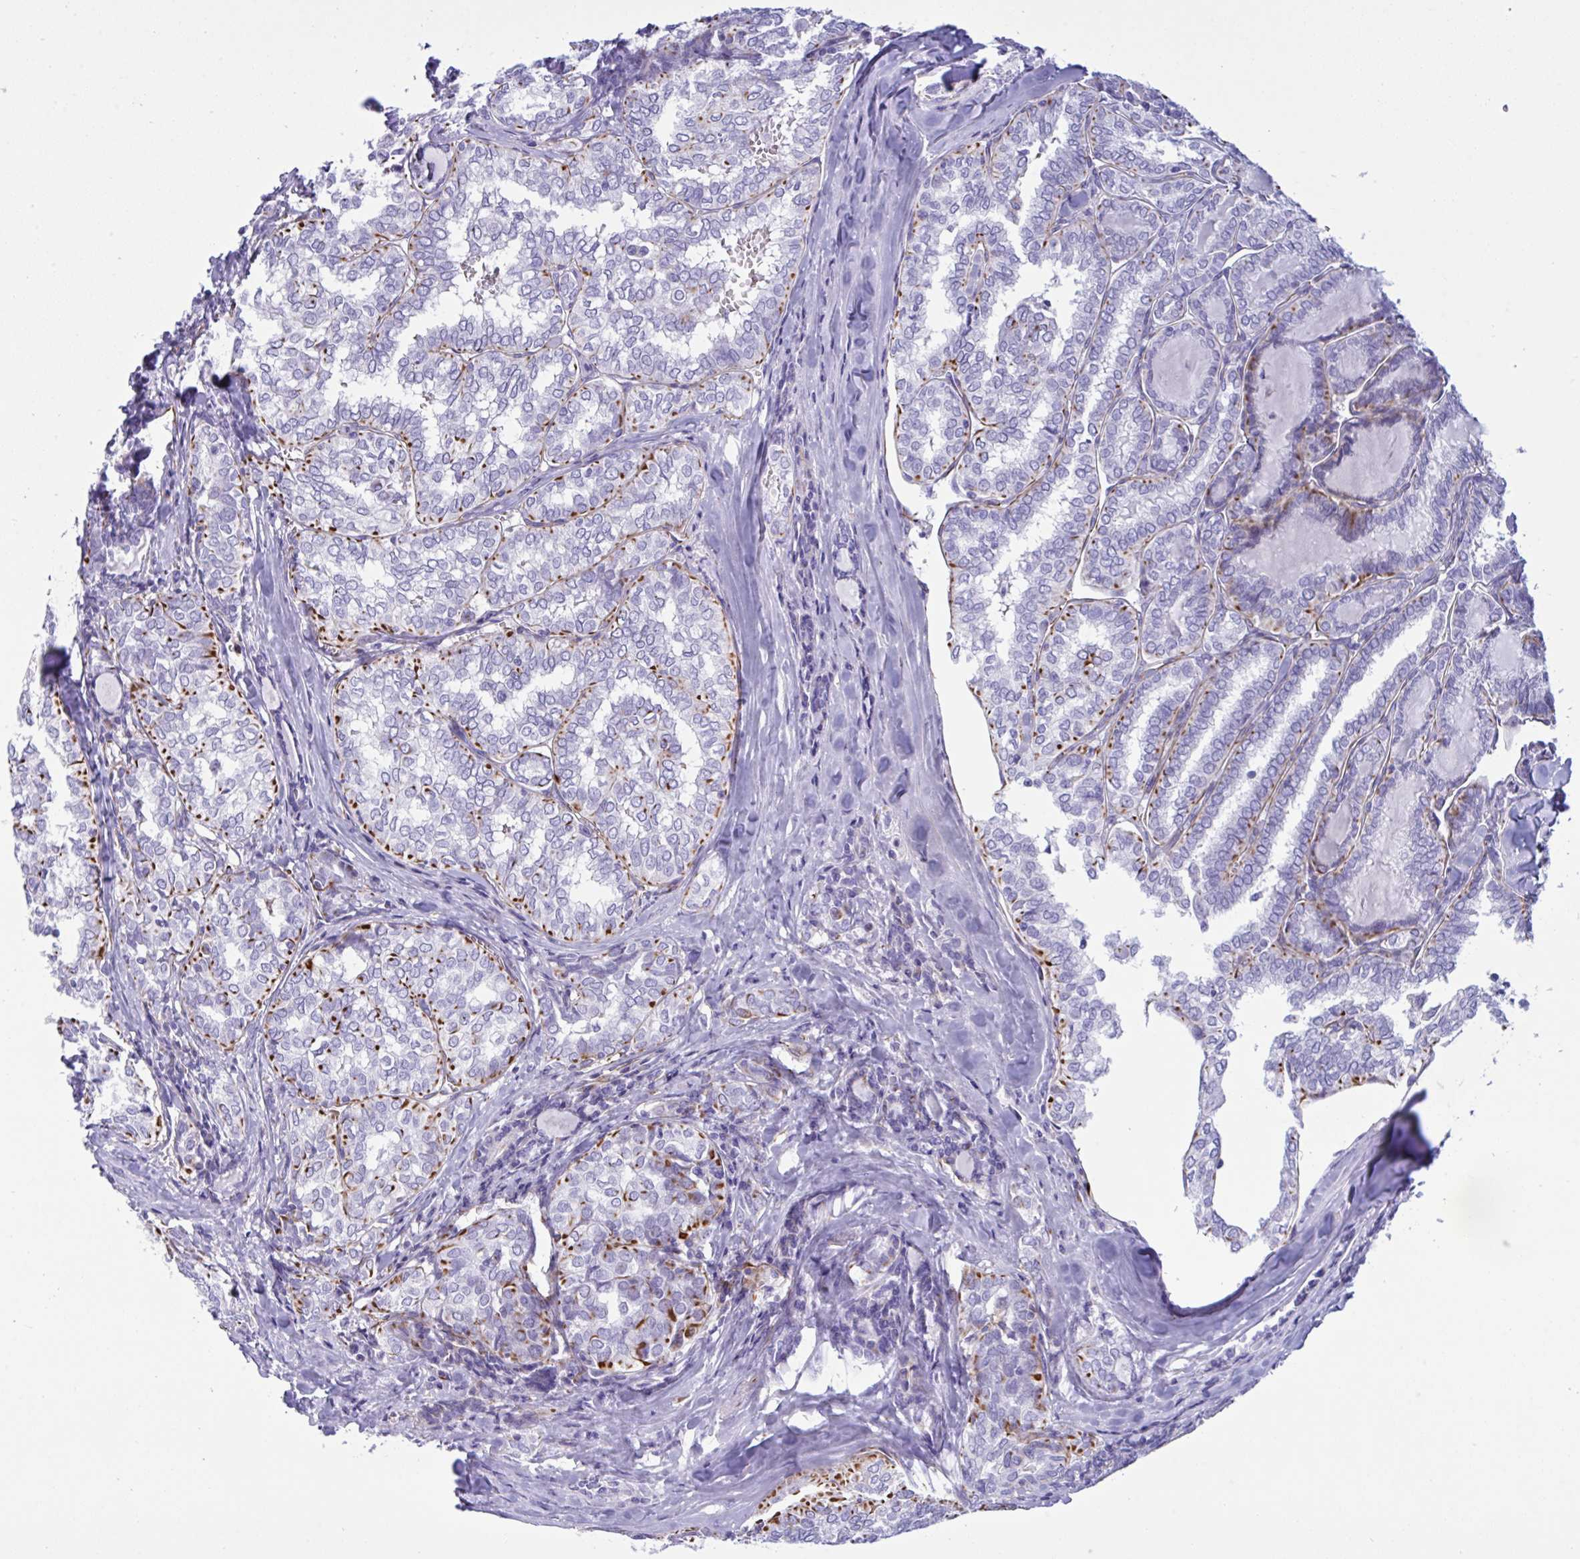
{"staining": {"intensity": "strong", "quantity": "25%-75%", "location": "cytoplasmic/membranous"}, "tissue": "thyroid cancer", "cell_type": "Tumor cells", "image_type": "cancer", "snomed": [{"axis": "morphology", "description": "Papillary adenocarcinoma, NOS"}, {"axis": "topography", "description": "Thyroid gland"}], "caption": "A high-resolution image shows immunohistochemistry staining of papillary adenocarcinoma (thyroid), which demonstrates strong cytoplasmic/membranous staining in approximately 25%-75% of tumor cells. (DAB (3,3'-diaminobenzidine) IHC, brown staining for protein, blue staining for nuclei).", "gene": "SMAD5", "patient": {"sex": "female", "age": 30}}